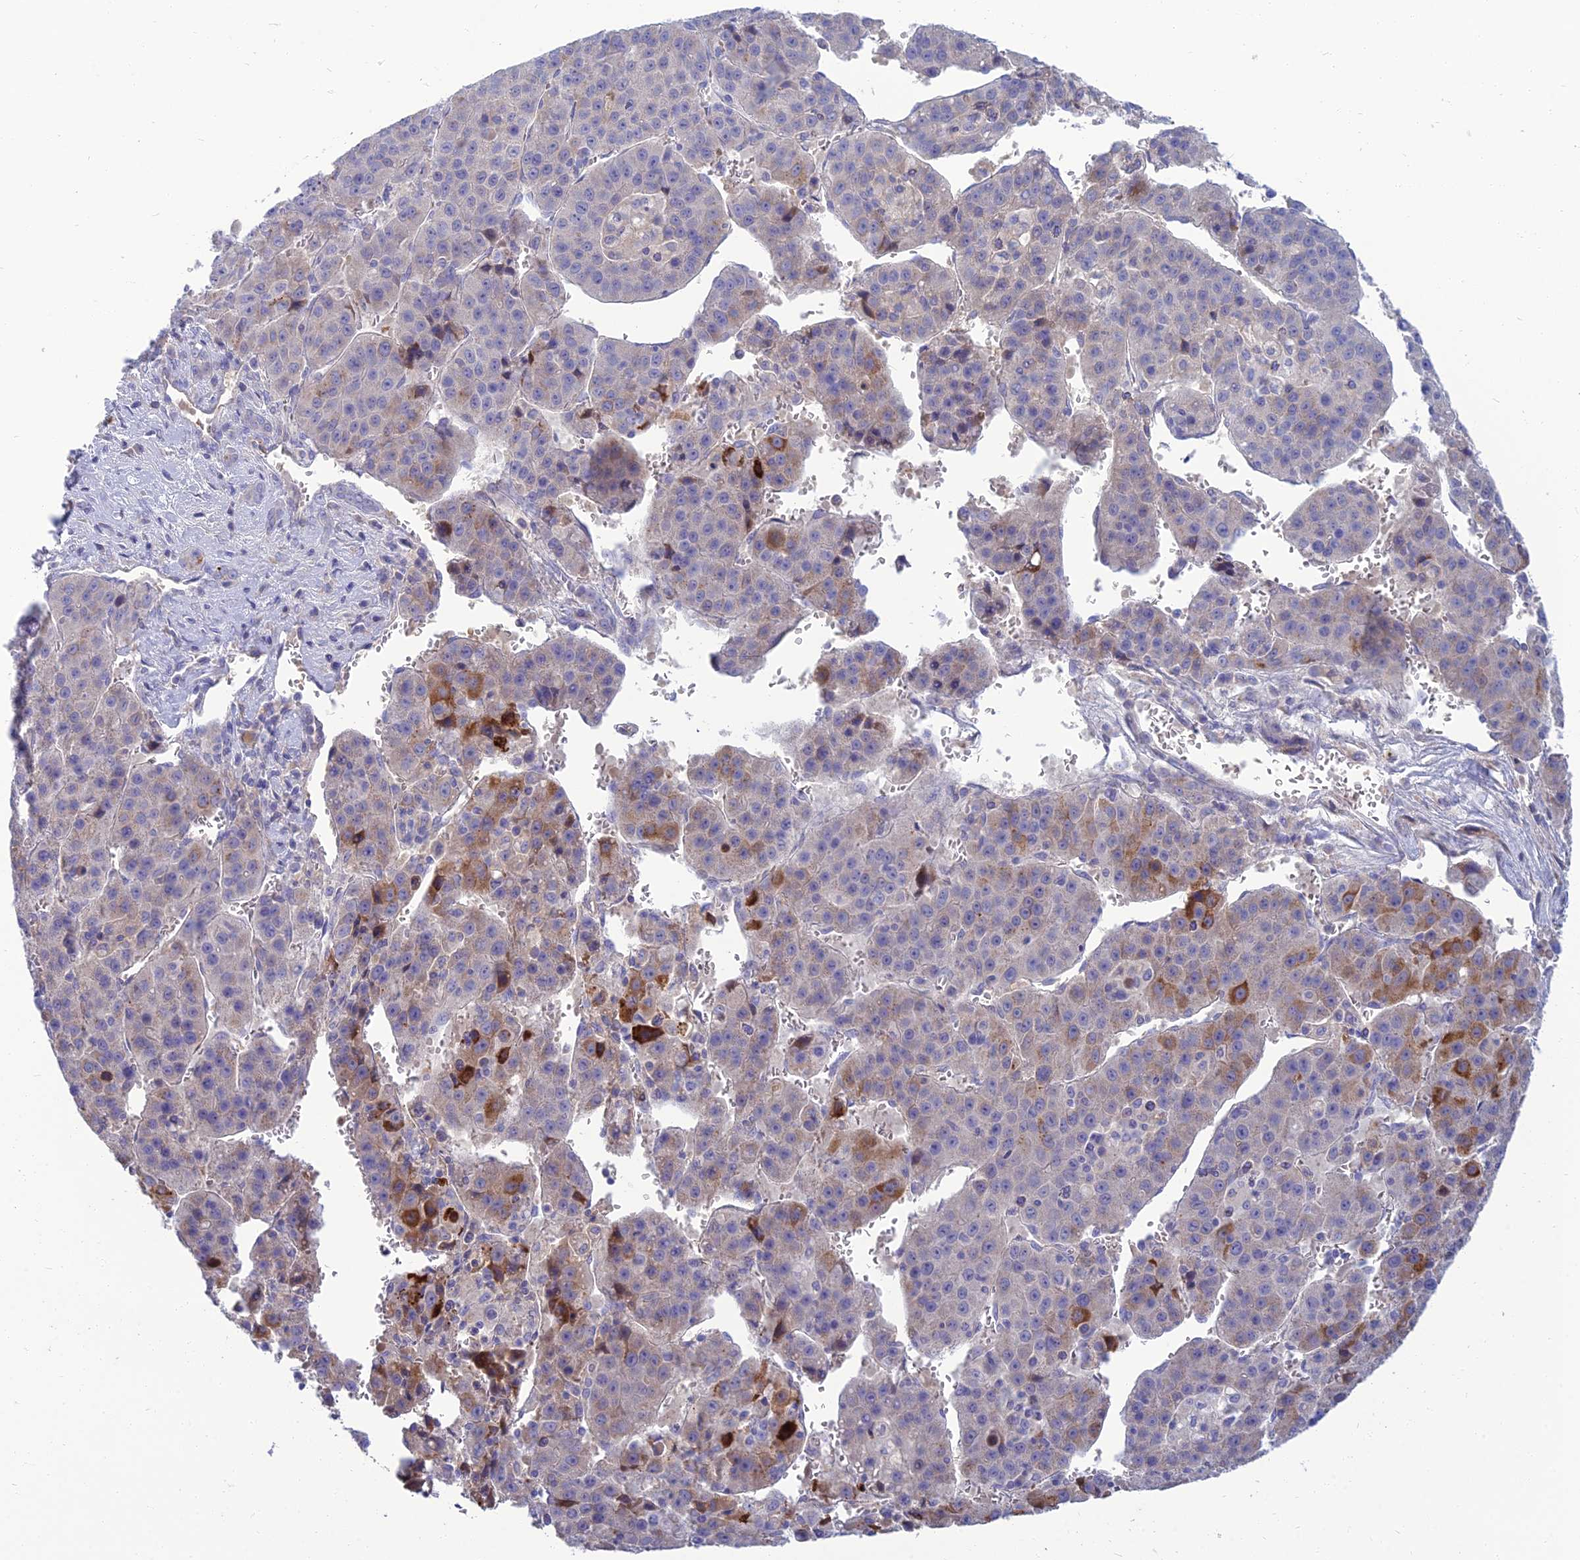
{"staining": {"intensity": "moderate", "quantity": "<25%", "location": "cytoplasmic/membranous"}, "tissue": "liver cancer", "cell_type": "Tumor cells", "image_type": "cancer", "snomed": [{"axis": "morphology", "description": "Carcinoma, Hepatocellular, NOS"}, {"axis": "topography", "description": "Liver"}], "caption": "This is an image of immunohistochemistry (IHC) staining of liver cancer (hepatocellular carcinoma), which shows moderate expression in the cytoplasmic/membranous of tumor cells.", "gene": "SPTLC3", "patient": {"sex": "female", "age": 53}}